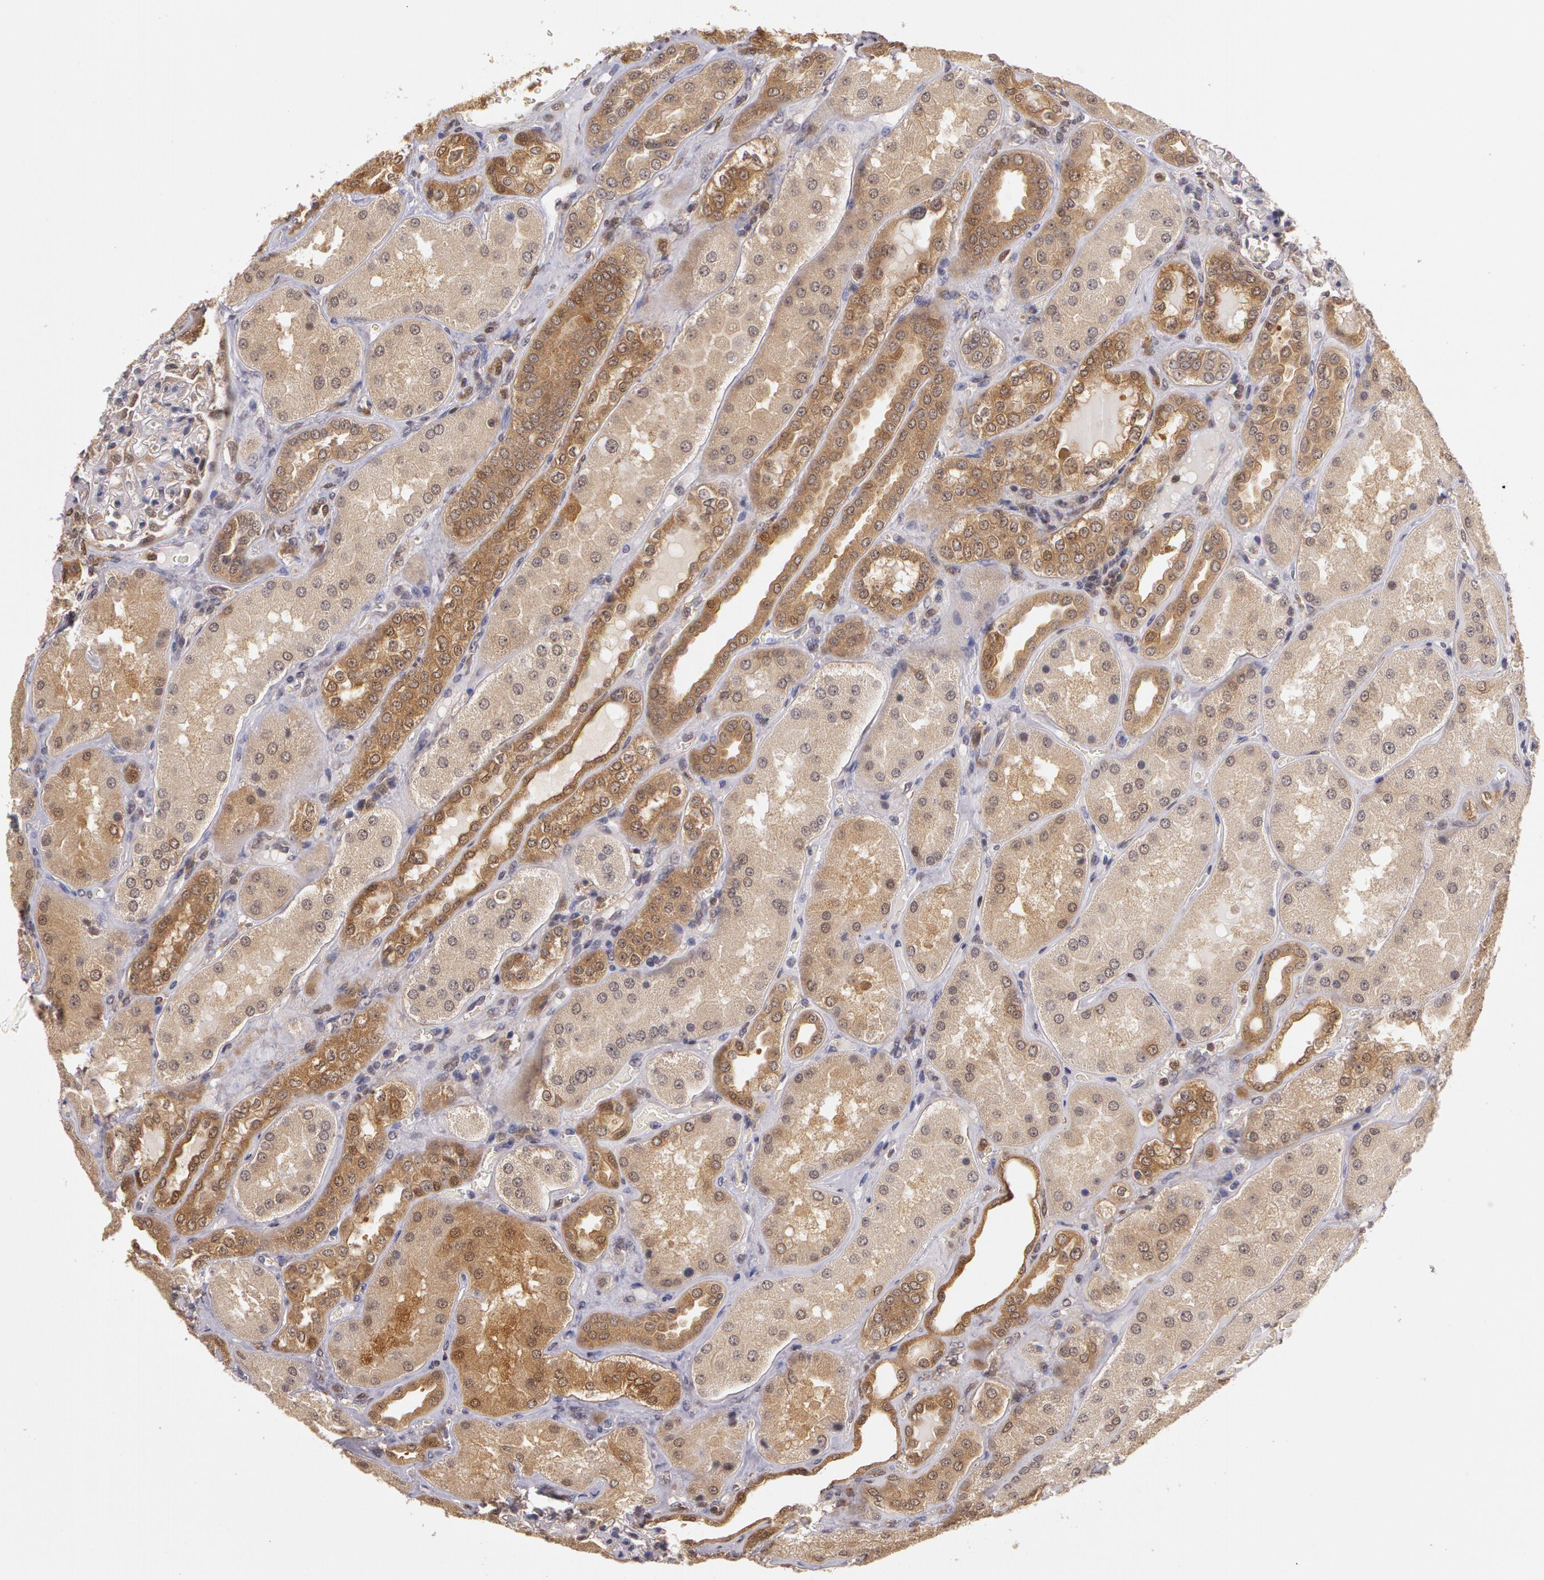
{"staining": {"intensity": "negative", "quantity": "none", "location": "none"}, "tissue": "kidney", "cell_type": "Cells in glomeruli", "image_type": "normal", "snomed": [{"axis": "morphology", "description": "Normal tissue, NOS"}, {"axis": "topography", "description": "Kidney"}], "caption": "Immunohistochemistry photomicrograph of normal kidney: human kidney stained with DAB exhibits no significant protein staining in cells in glomeruli.", "gene": "AHSA1", "patient": {"sex": "female", "age": 56}}